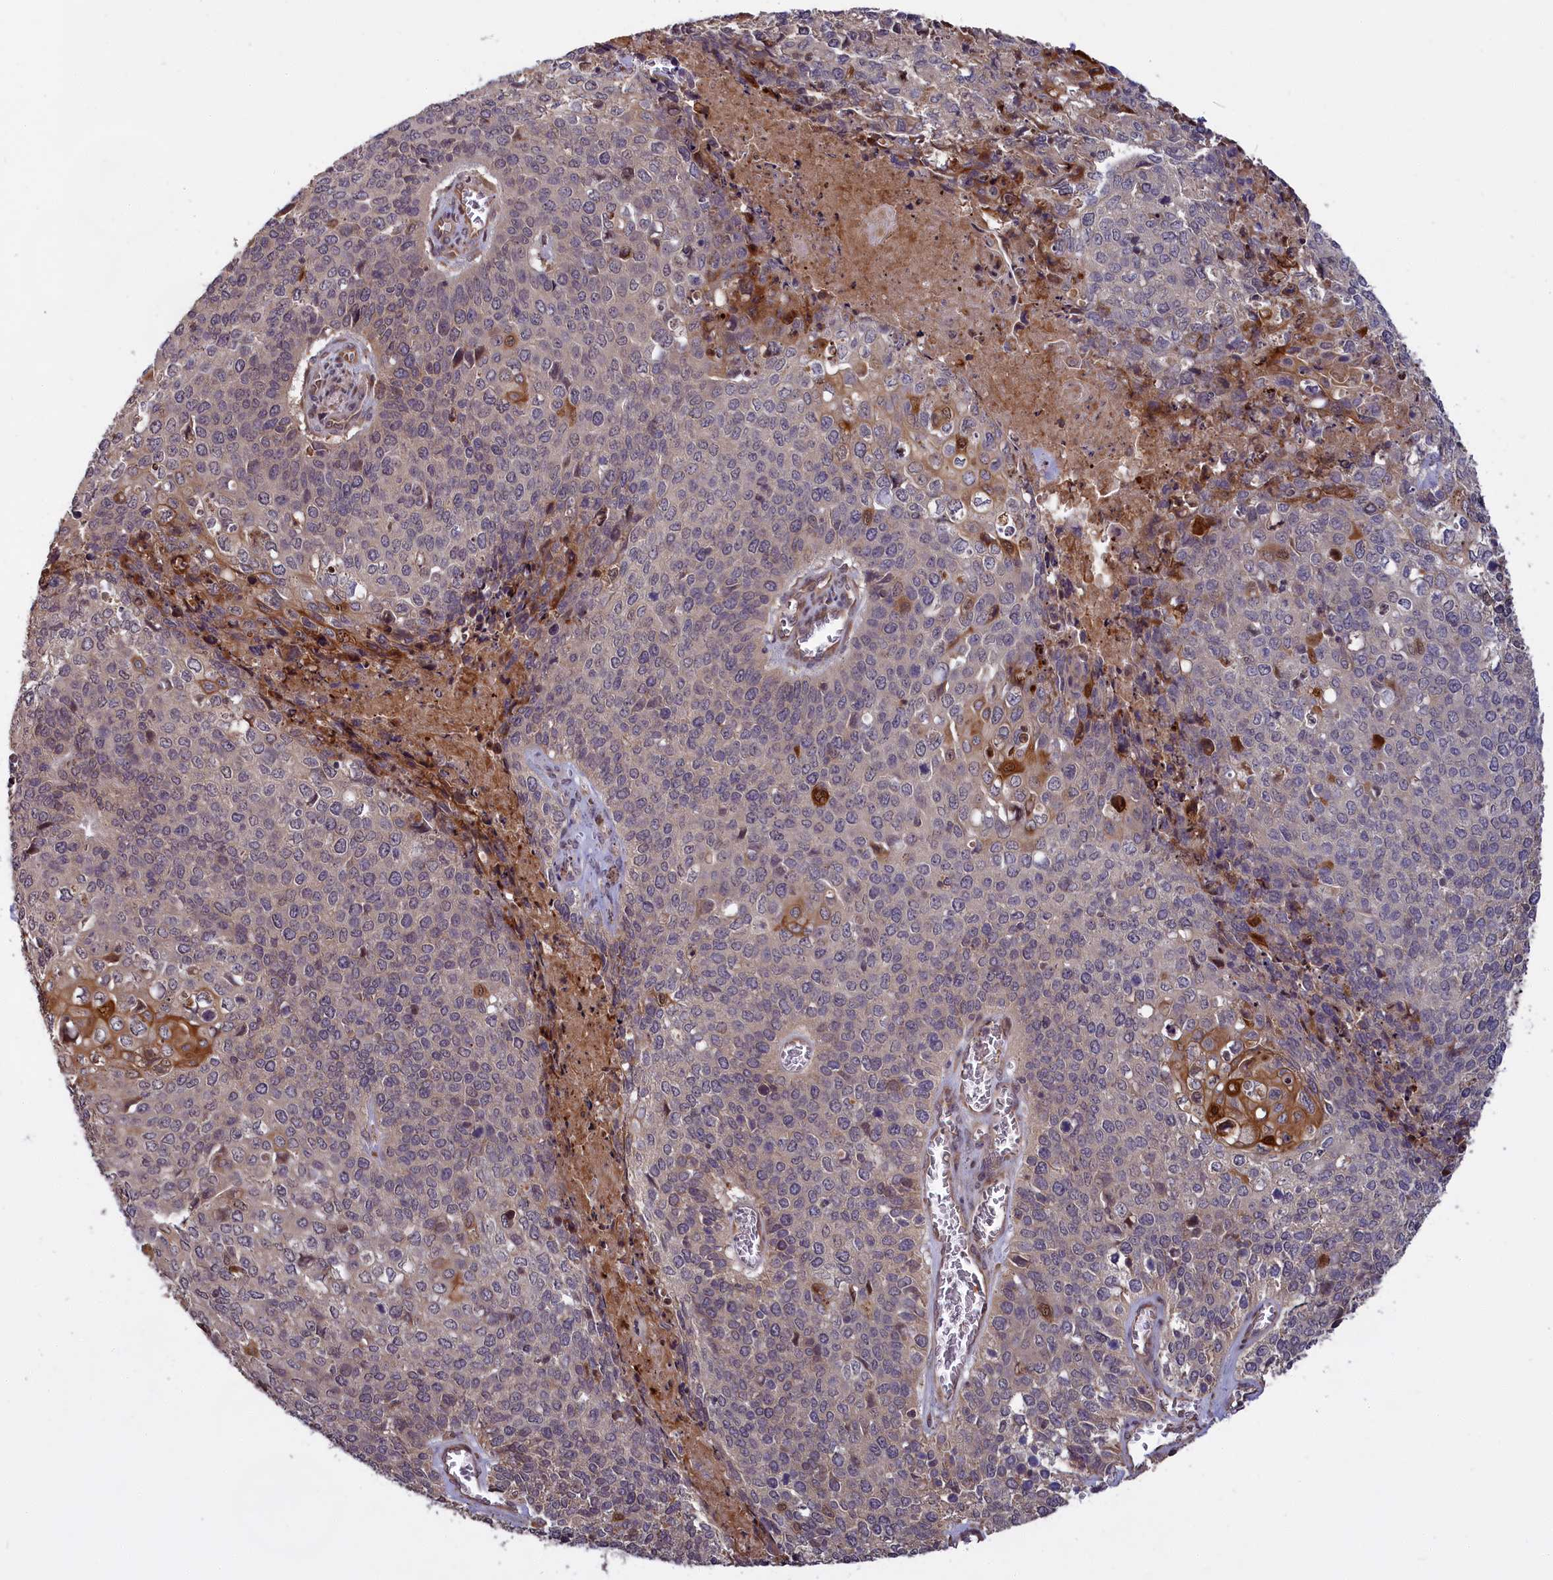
{"staining": {"intensity": "moderate", "quantity": "<25%", "location": "cytoplasmic/membranous"}, "tissue": "cervical cancer", "cell_type": "Tumor cells", "image_type": "cancer", "snomed": [{"axis": "morphology", "description": "Squamous cell carcinoma, NOS"}, {"axis": "topography", "description": "Cervix"}], "caption": "A micrograph showing moderate cytoplasmic/membranous expression in about <25% of tumor cells in cervical squamous cell carcinoma, as visualized by brown immunohistochemical staining.", "gene": "DENND1B", "patient": {"sex": "female", "age": 39}}